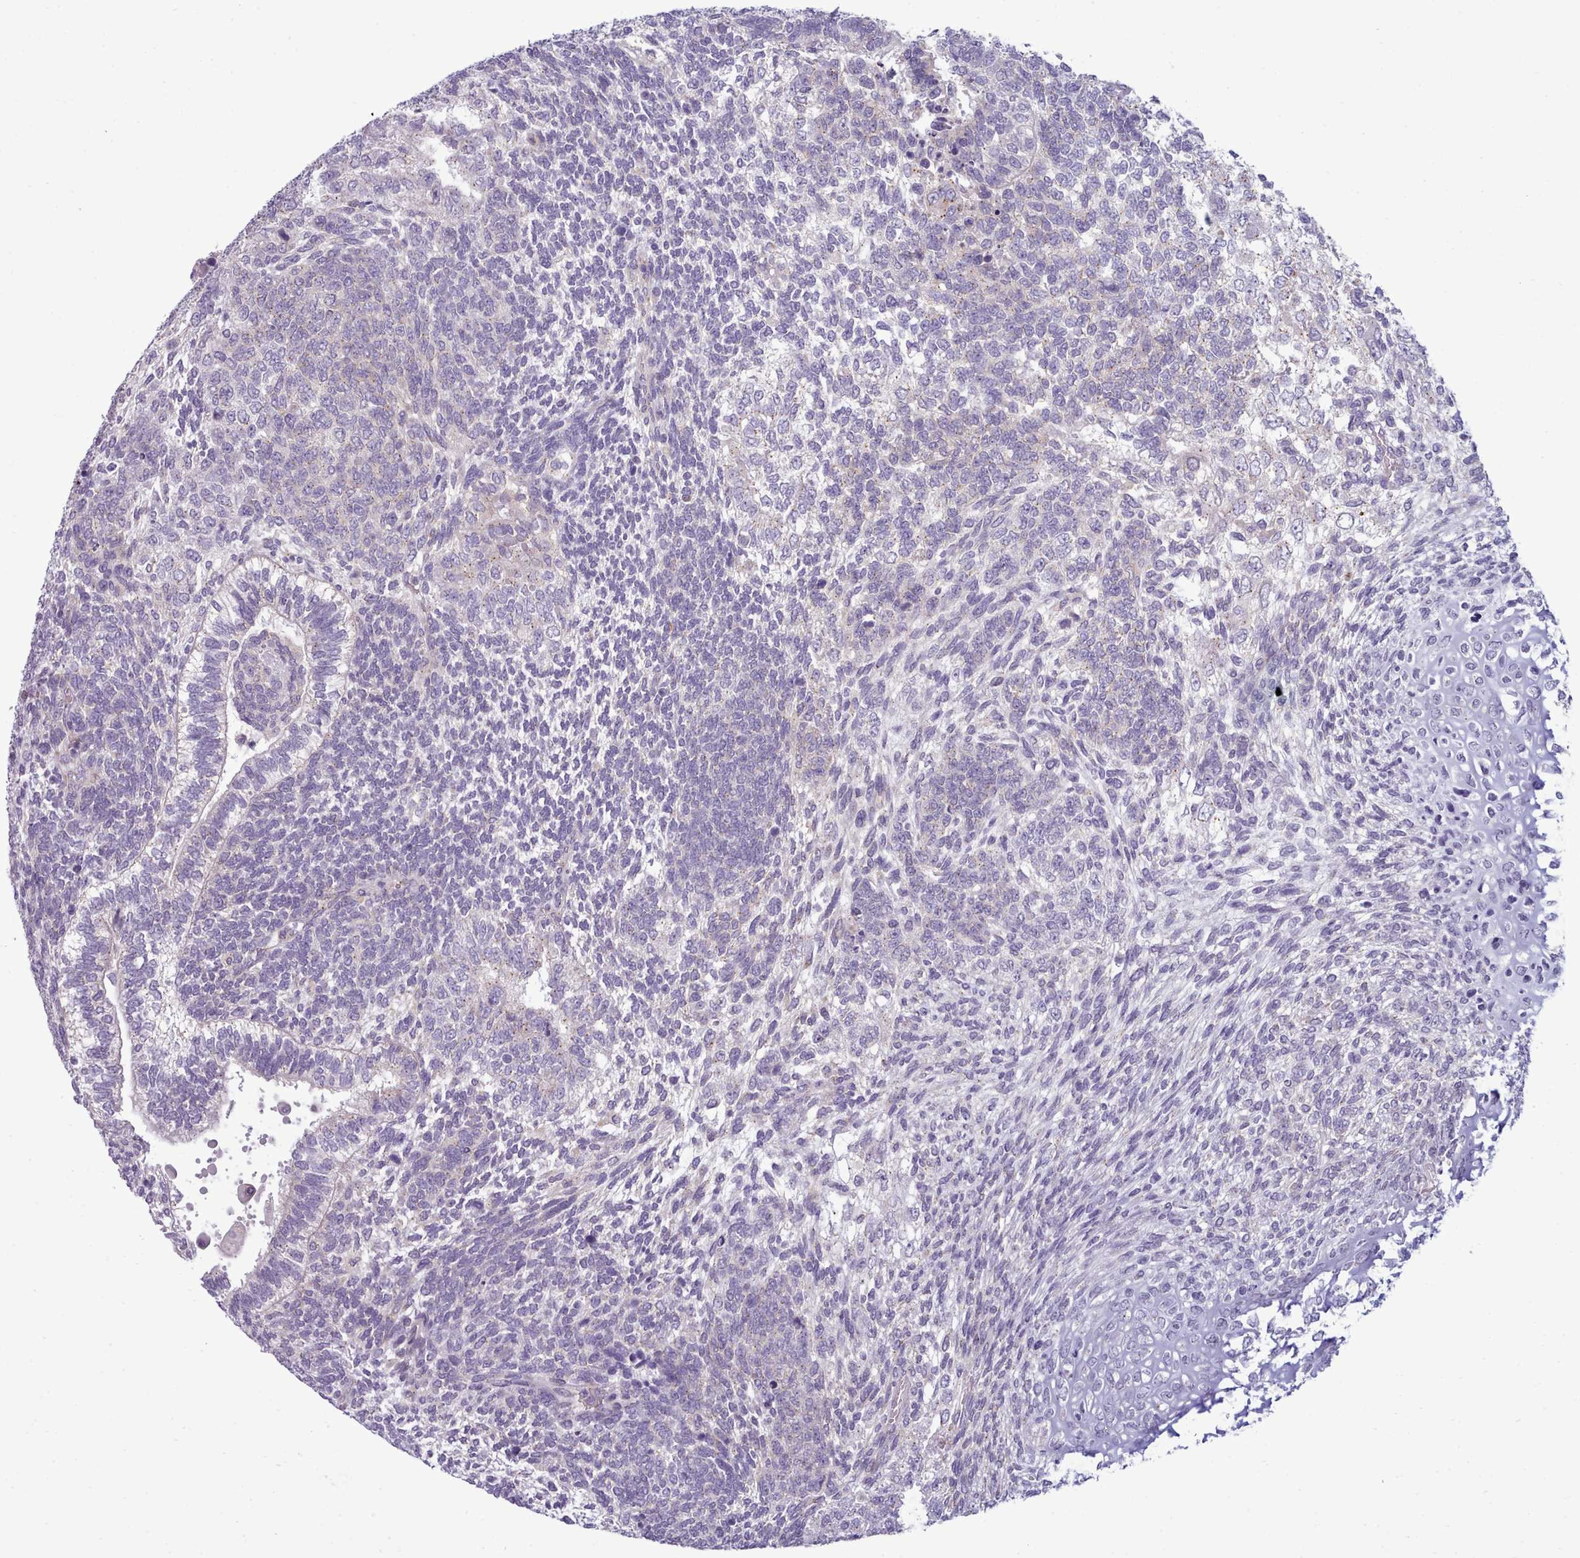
{"staining": {"intensity": "weak", "quantity": "<25%", "location": "cytoplasmic/membranous"}, "tissue": "testis cancer", "cell_type": "Tumor cells", "image_type": "cancer", "snomed": [{"axis": "morphology", "description": "Carcinoma, Embryonal, NOS"}, {"axis": "topography", "description": "Testis"}], "caption": "DAB (3,3'-diaminobenzidine) immunohistochemical staining of human testis embryonal carcinoma demonstrates no significant positivity in tumor cells. (DAB (3,3'-diaminobenzidine) immunohistochemistry (IHC) with hematoxylin counter stain).", "gene": "MYRFL", "patient": {"sex": "male", "age": 23}}